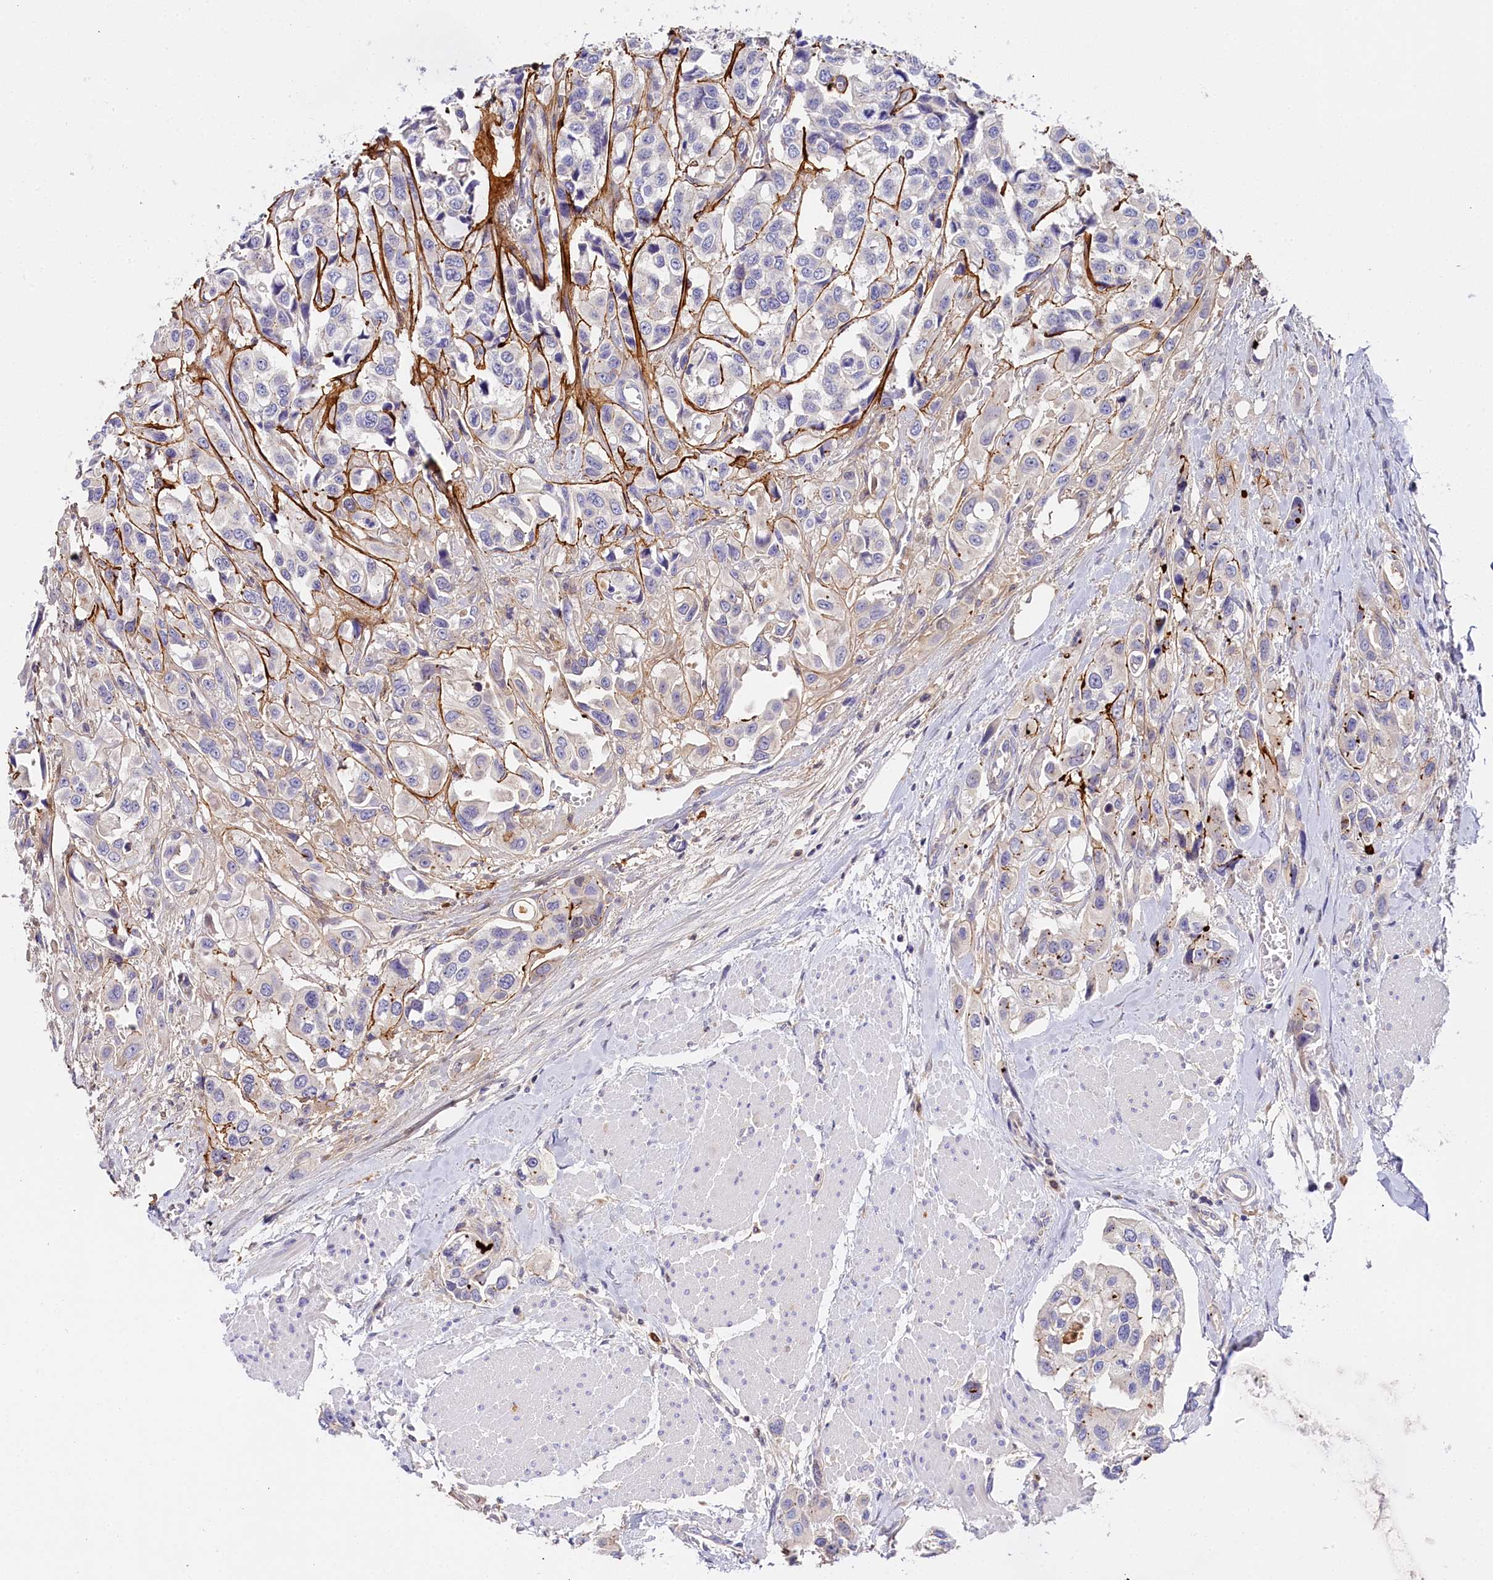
{"staining": {"intensity": "negative", "quantity": "none", "location": "none"}, "tissue": "urothelial cancer", "cell_type": "Tumor cells", "image_type": "cancer", "snomed": [{"axis": "morphology", "description": "Urothelial carcinoma, High grade"}, {"axis": "topography", "description": "Urinary bladder"}], "caption": "Immunohistochemistry micrograph of neoplastic tissue: human urothelial cancer stained with DAB displays no significant protein staining in tumor cells.", "gene": "KATNB1", "patient": {"sex": "male", "age": 67}}